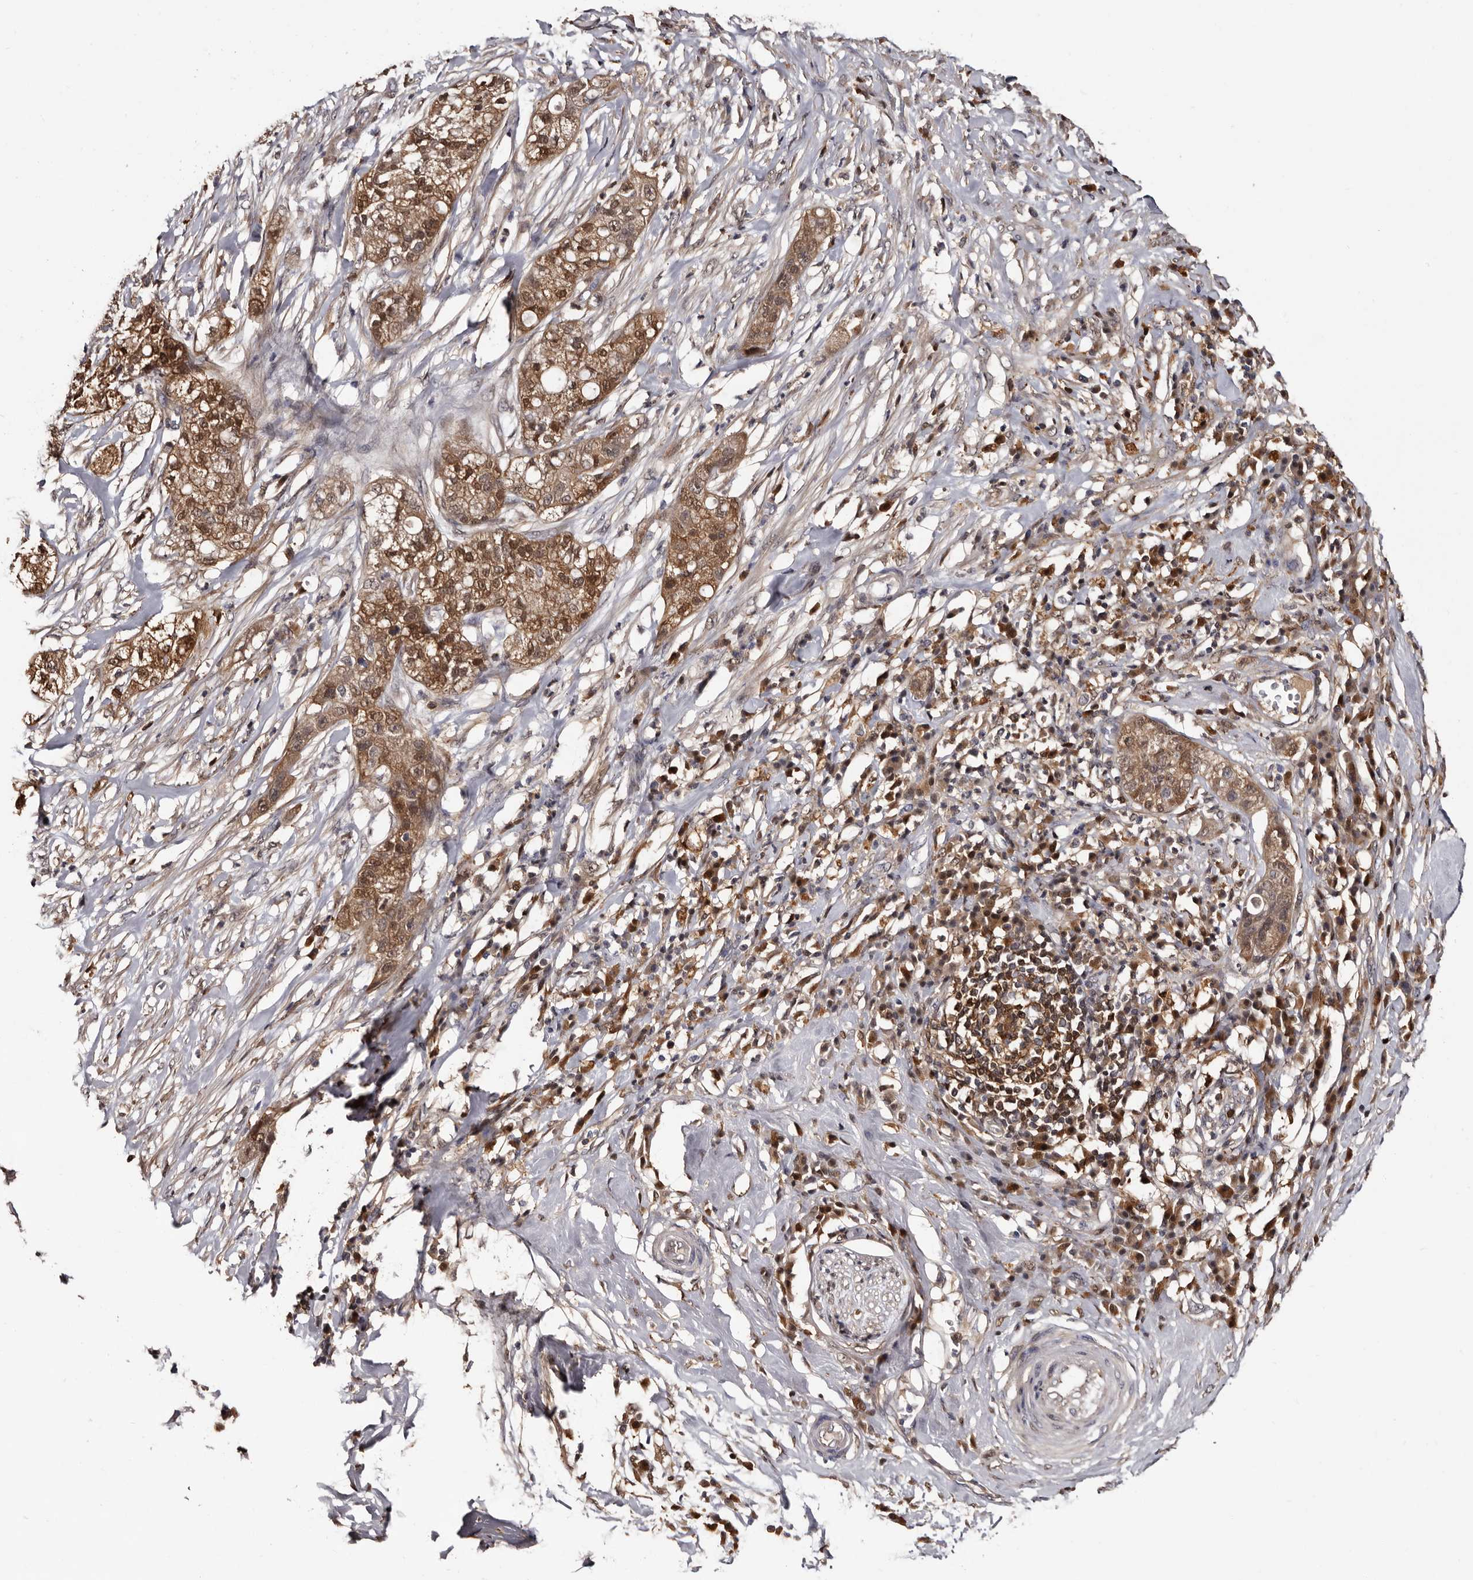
{"staining": {"intensity": "moderate", "quantity": ">75%", "location": "cytoplasmic/membranous,nuclear"}, "tissue": "pancreatic cancer", "cell_type": "Tumor cells", "image_type": "cancer", "snomed": [{"axis": "morphology", "description": "Adenocarcinoma, NOS"}, {"axis": "topography", "description": "Pancreas"}], "caption": "A medium amount of moderate cytoplasmic/membranous and nuclear expression is appreciated in about >75% of tumor cells in pancreatic cancer (adenocarcinoma) tissue. Nuclei are stained in blue.", "gene": "DNPH1", "patient": {"sex": "female", "age": 78}}